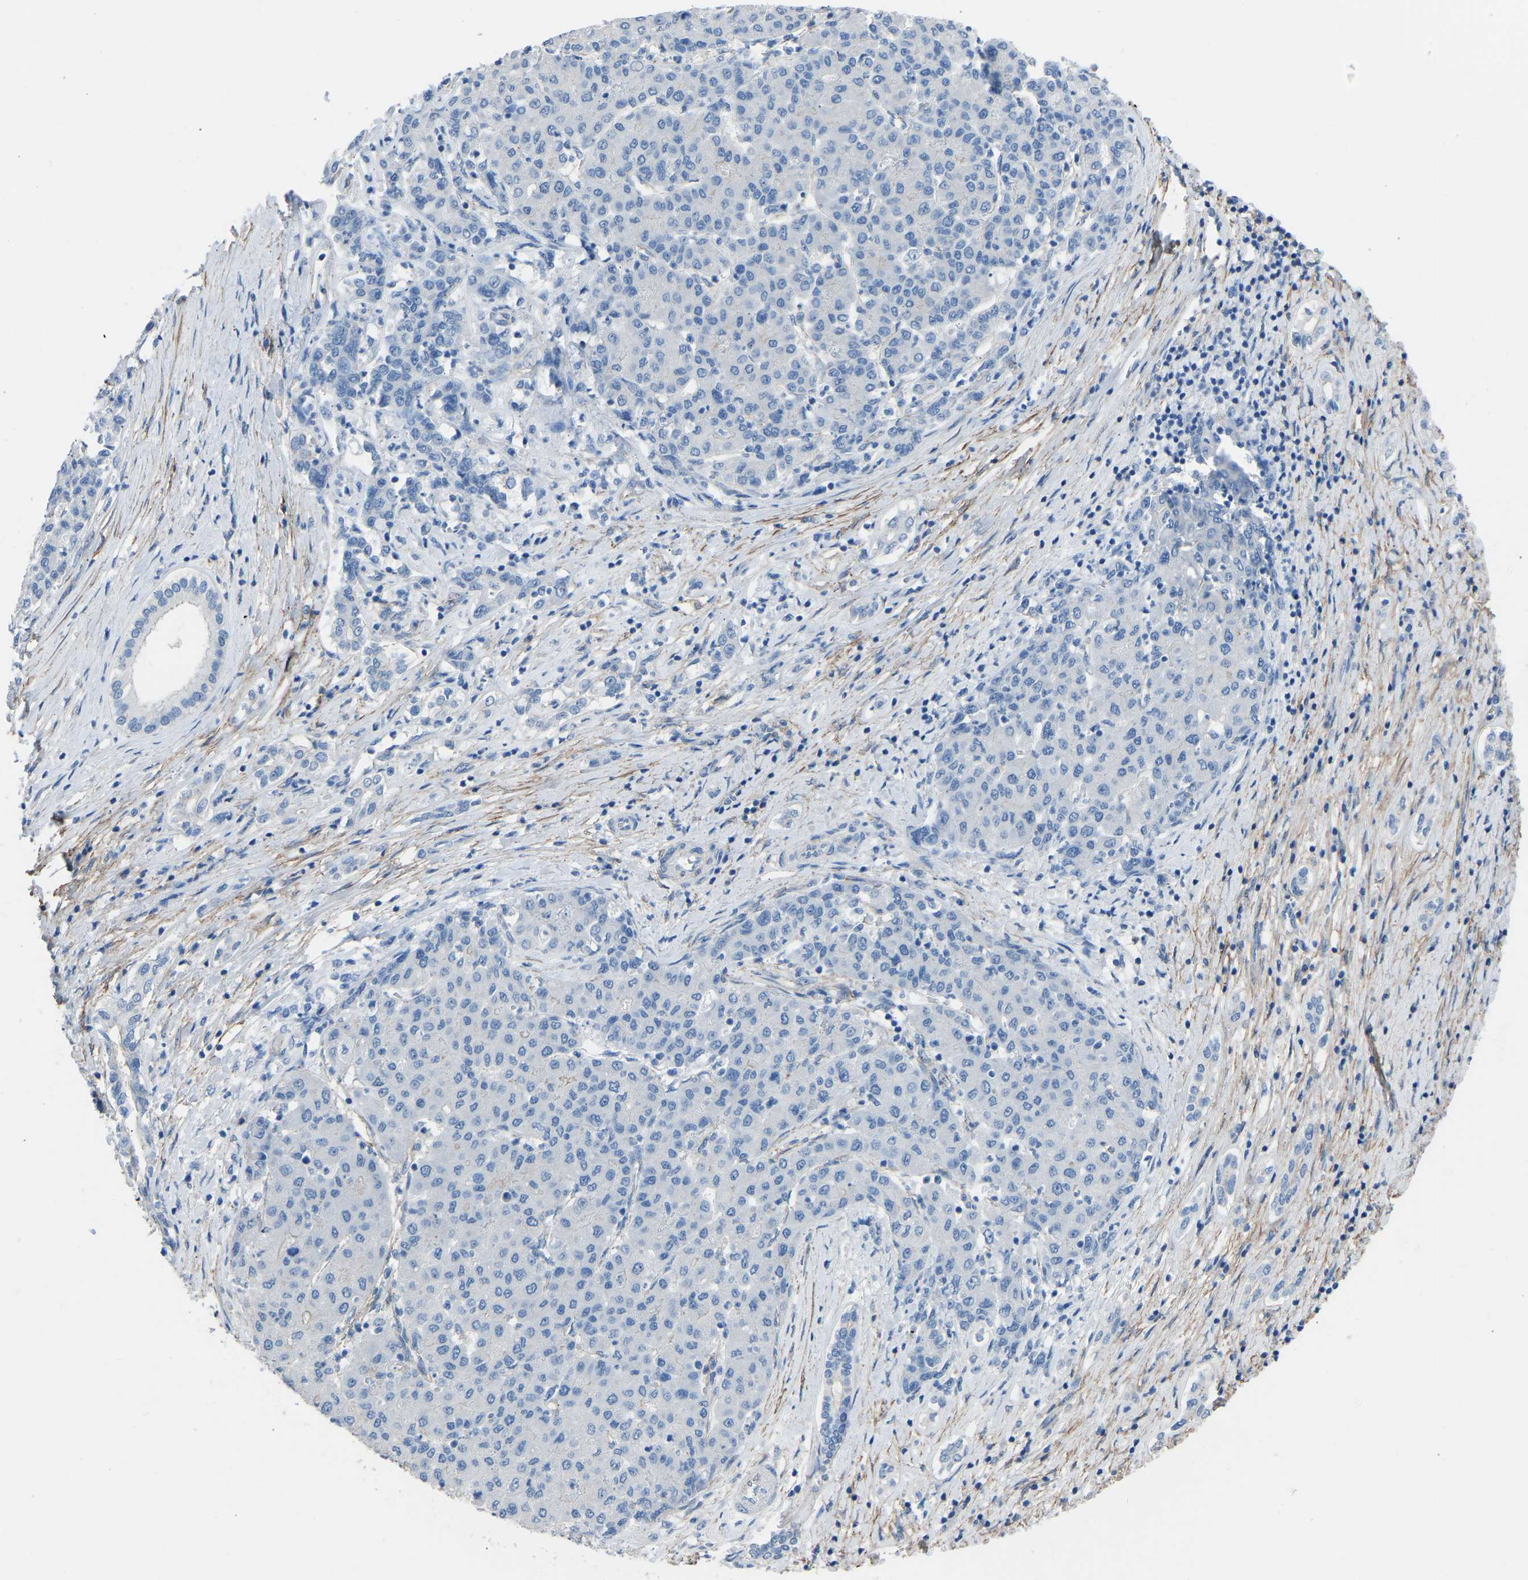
{"staining": {"intensity": "negative", "quantity": "none", "location": "none"}, "tissue": "liver cancer", "cell_type": "Tumor cells", "image_type": "cancer", "snomed": [{"axis": "morphology", "description": "Carcinoma, Hepatocellular, NOS"}, {"axis": "topography", "description": "Liver"}], "caption": "Immunohistochemical staining of liver cancer demonstrates no significant expression in tumor cells. (Brightfield microscopy of DAB (3,3'-diaminobenzidine) immunohistochemistry at high magnification).", "gene": "MYH10", "patient": {"sex": "male", "age": 65}}